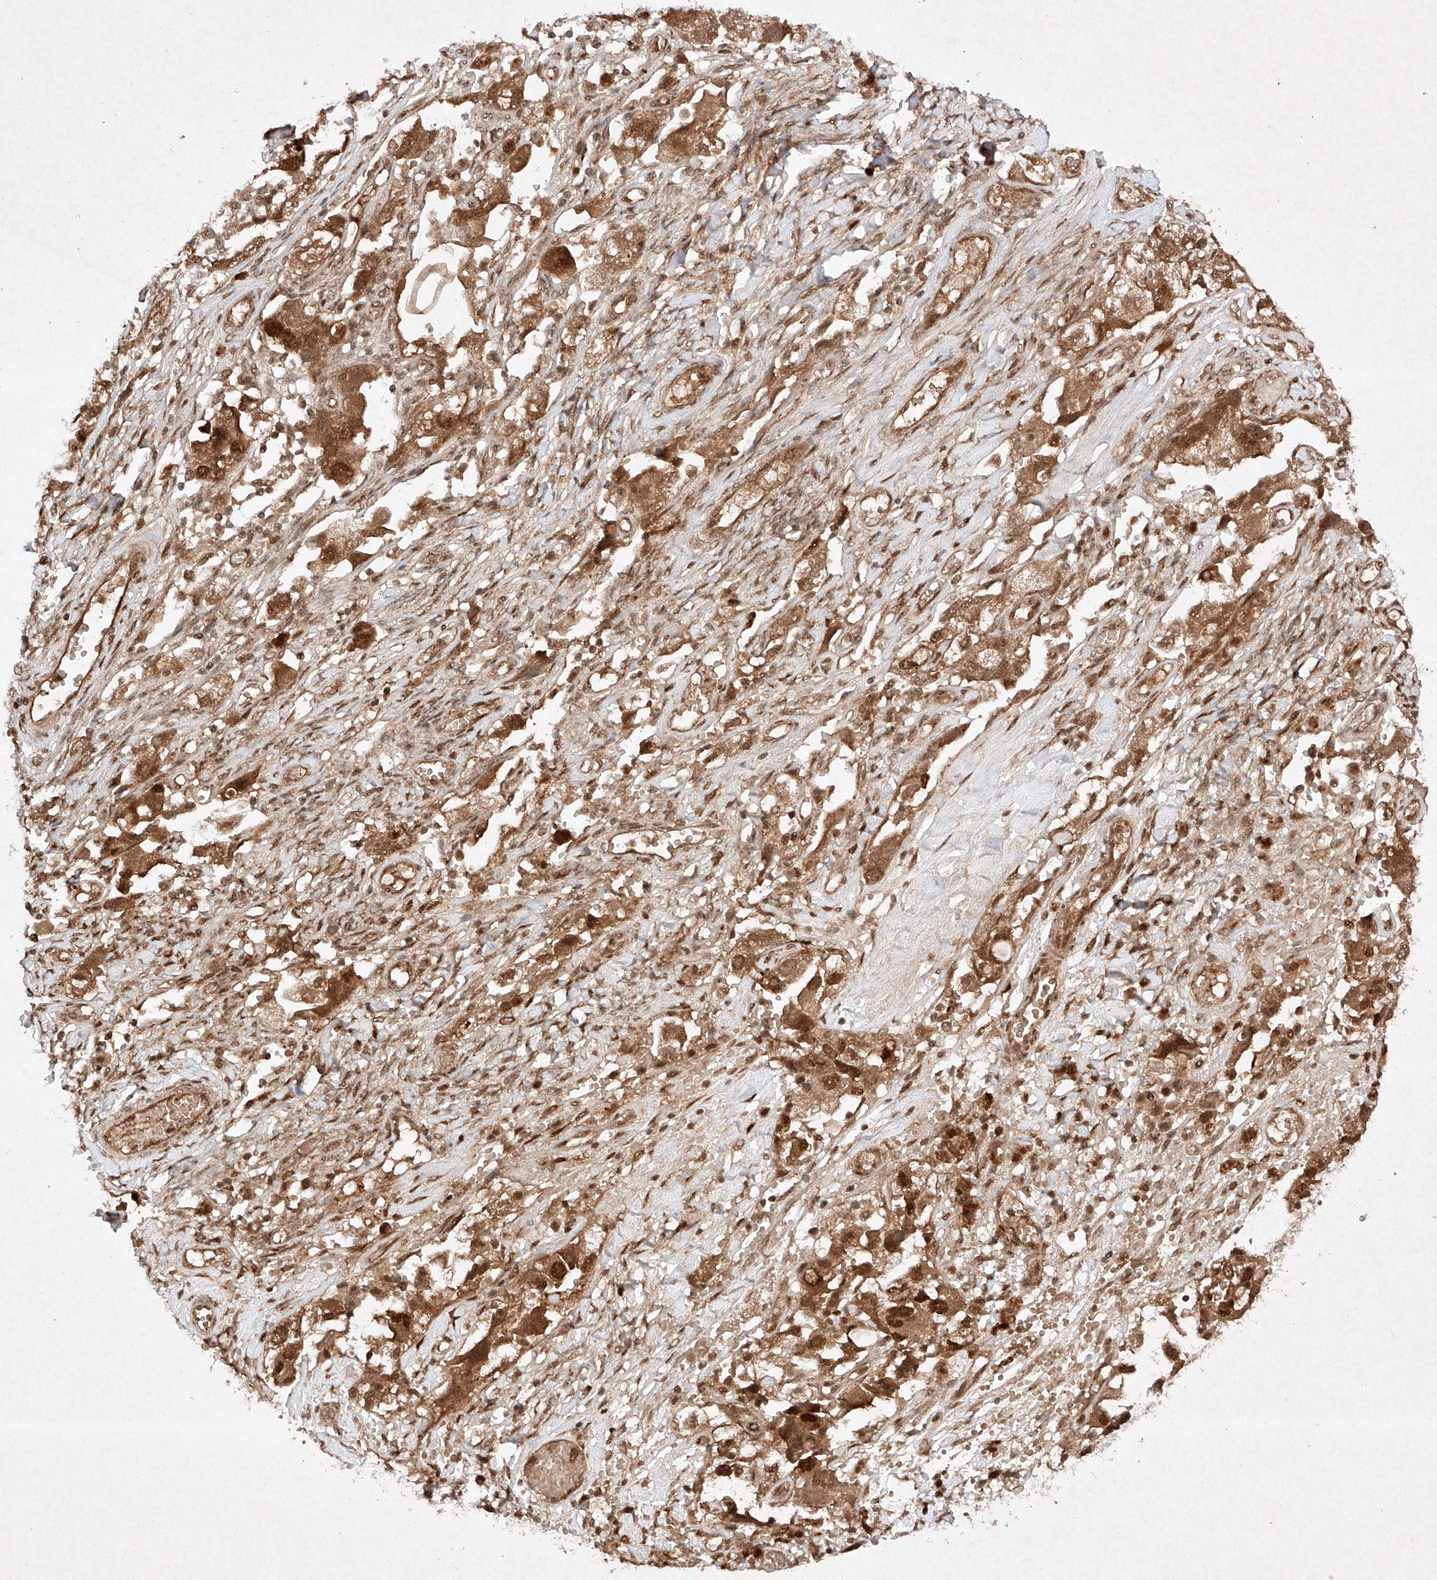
{"staining": {"intensity": "strong", "quantity": ">75%", "location": "cytoplasmic/membranous,nuclear"}, "tissue": "ovarian cancer", "cell_type": "Tumor cells", "image_type": "cancer", "snomed": [{"axis": "morphology", "description": "Carcinoma, NOS"}, {"axis": "morphology", "description": "Cystadenocarcinoma, serous, NOS"}, {"axis": "topography", "description": "Ovary"}], "caption": "The photomicrograph reveals staining of ovarian cancer (carcinoma), revealing strong cytoplasmic/membranous and nuclear protein expression (brown color) within tumor cells. The staining was performed using DAB to visualize the protein expression in brown, while the nuclei were stained in blue with hematoxylin (Magnification: 20x).", "gene": "RNF31", "patient": {"sex": "female", "age": 69}}